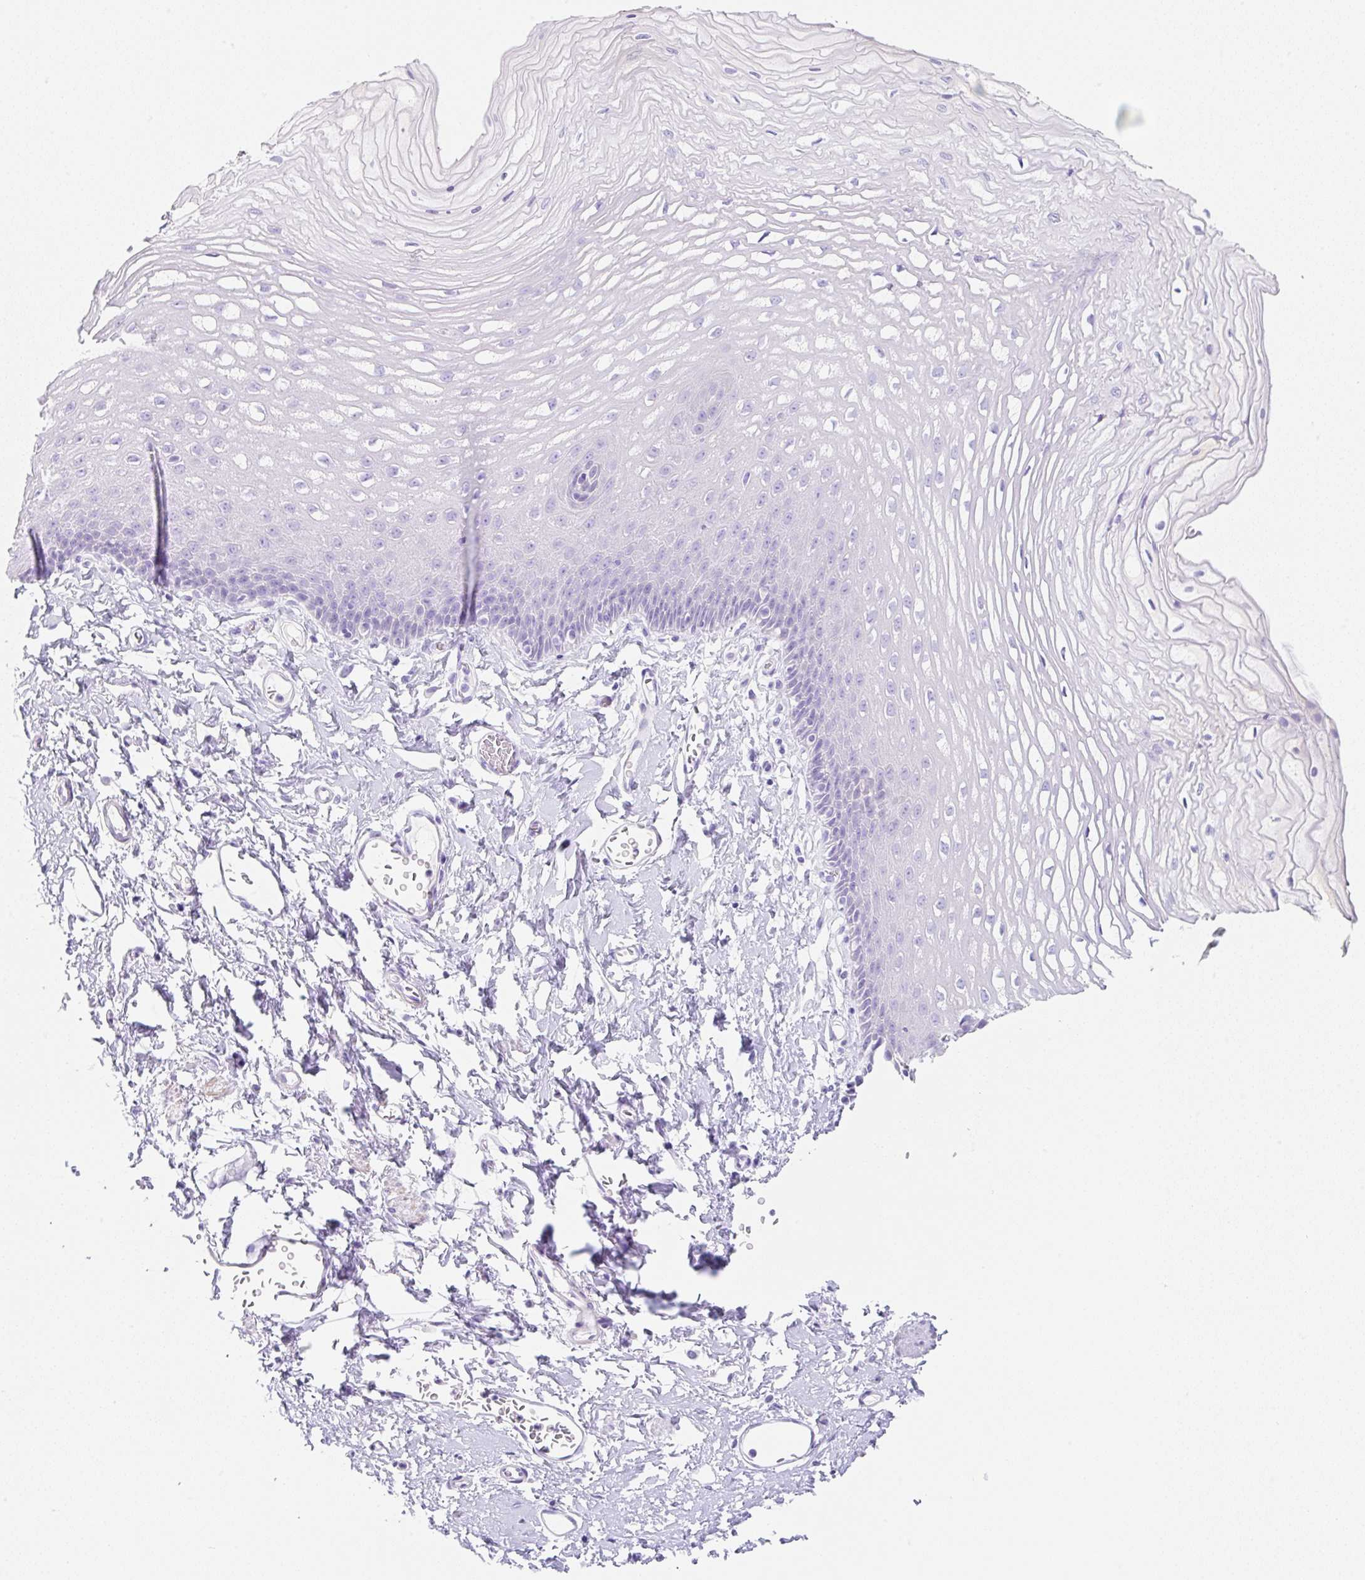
{"staining": {"intensity": "moderate", "quantity": "<25%", "location": "cytoplasmic/membranous"}, "tissue": "esophagus", "cell_type": "Squamous epithelial cells", "image_type": "normal", "snomed": [{"axis": "morphology", "description": "Normal tissue, NOS"}, {"axis": "topography", "description": "Esophagus"}], "caption": "This is a histology image of immunohistochemistry staining of normal esophagus, which shows moderate expression in the cytoplasmic/membranous of squamous epithelial cells.", "gene": "CLDND2", "patient": {"sex": "male", "age": 70}}